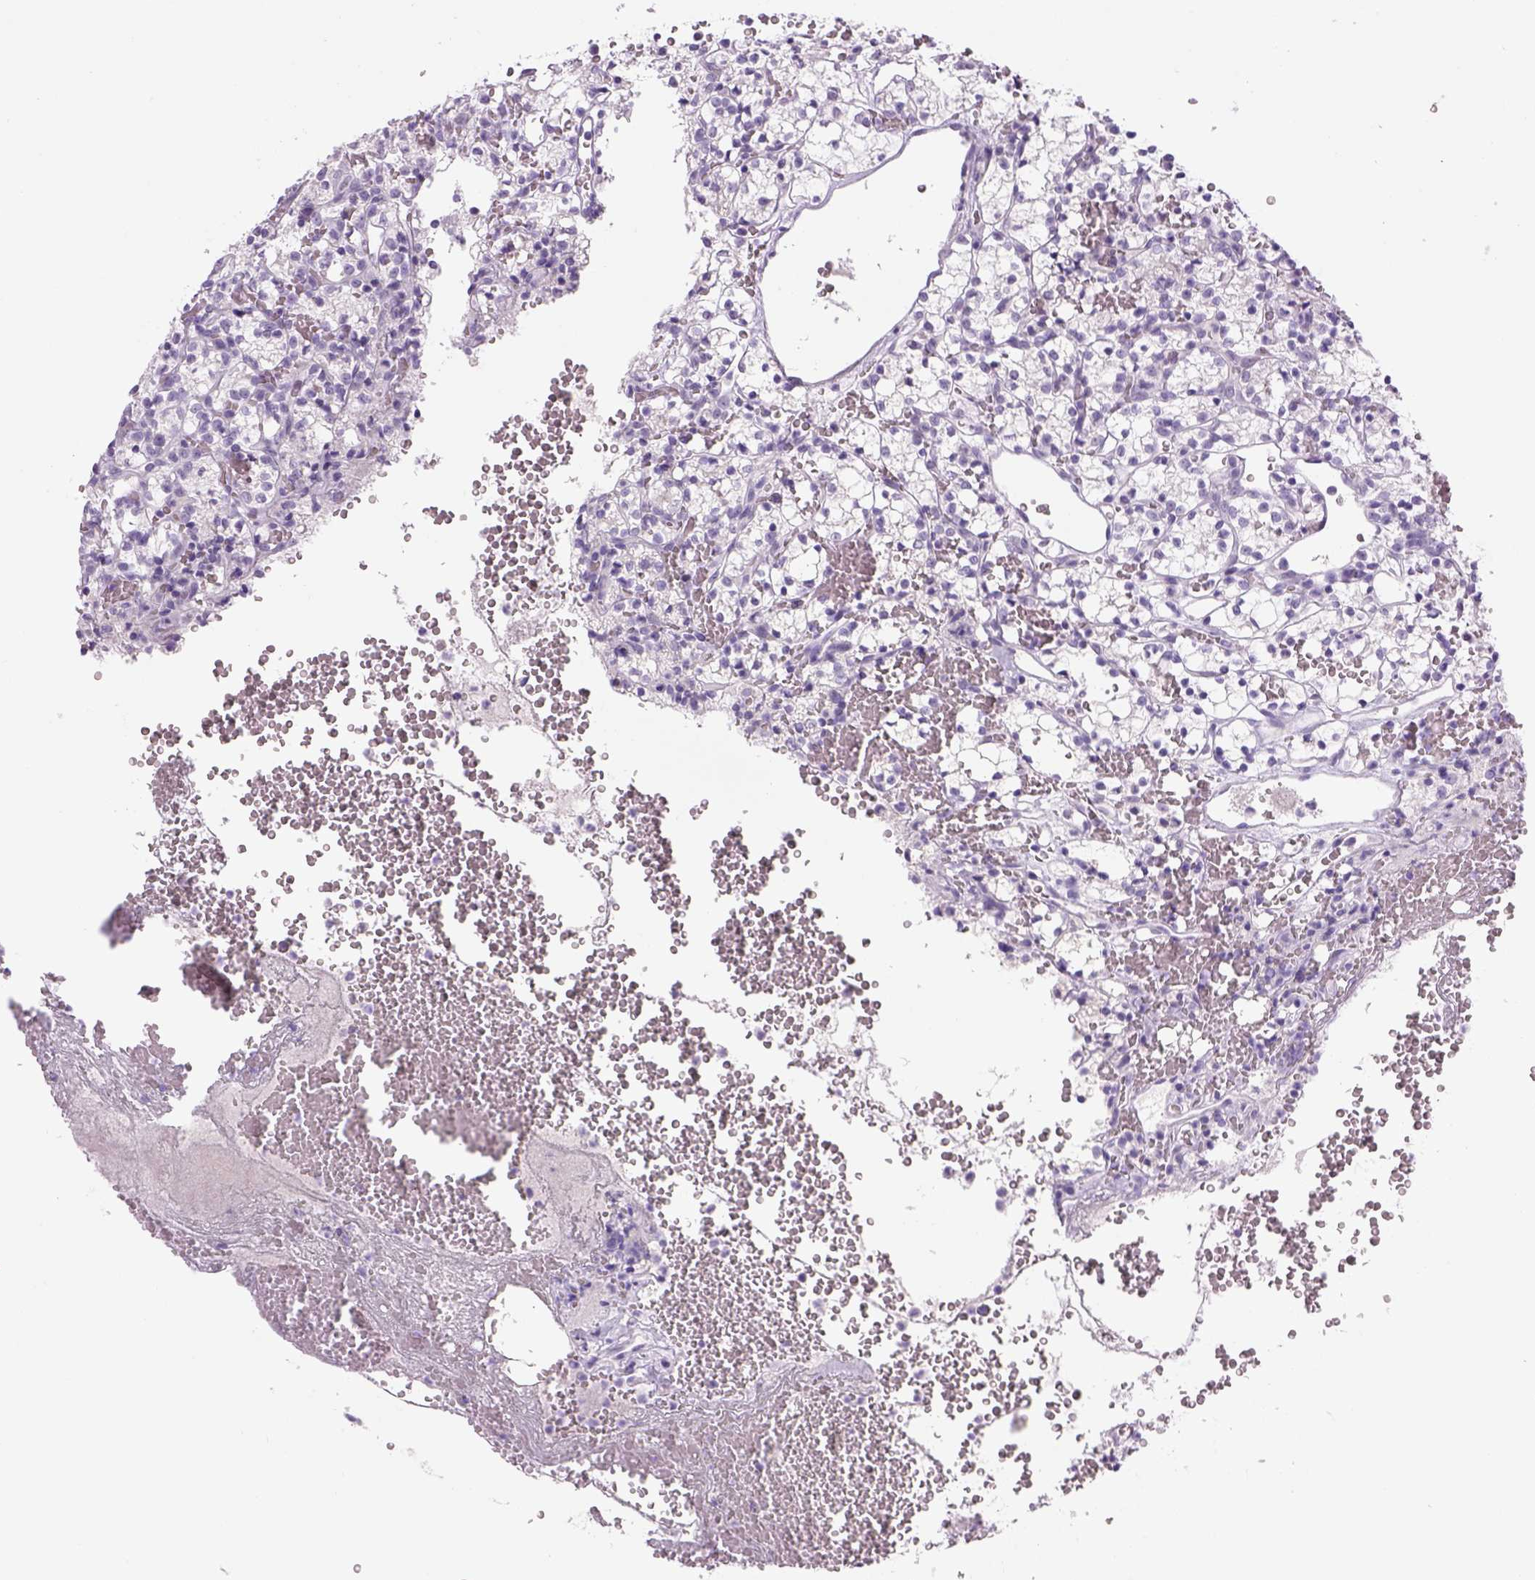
{"staining": {"intensity": "negative", "quantity": "none", "location": "none"}, "tissue": "renal cancer", "cell_type": "Tumor cells", "image_type": "cancer", "snomed": [{"axis": "morphology", "description": "Adenocarcinoma, NOS"}, {"axis": "topography", "description": "Kidney"}], "caption": "DAB (3,3'-diaminobenzidine) immunohistochemical staining of renal cancer (adenocarcinoma) displays no significant staining in tumor cells.", "gene": "DBH", "patient": {"sex": "female", "age": 69}}